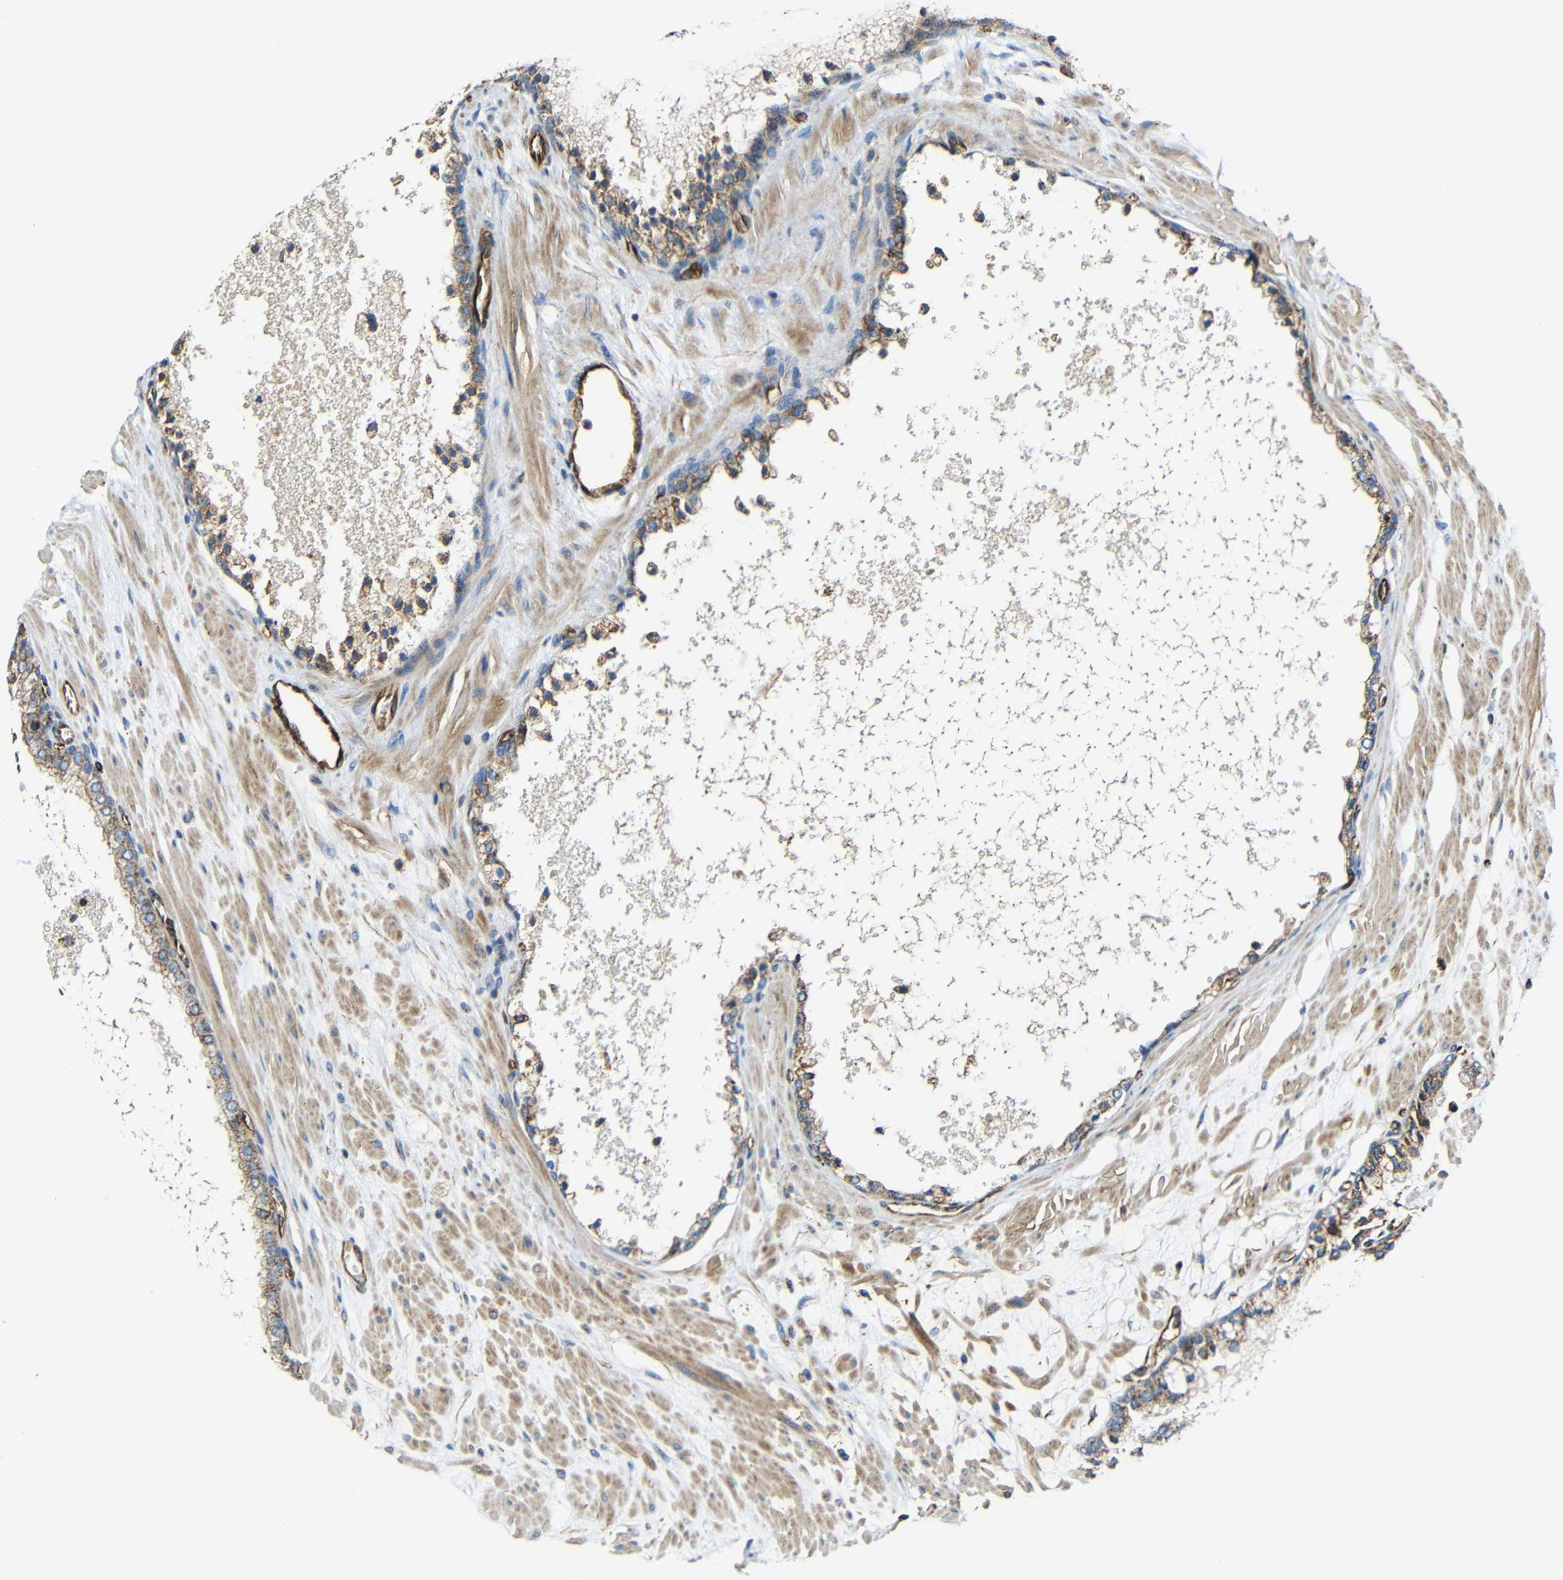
{"staining": {"intensity": "moderate", "quantity": ">75%", "location": "cytoplasmic/membranous"}, "tissue": "prostate cancer", "cell_type": "Tumor cells", "image_type": "cancer", "snomed": [{"axis": "morphology", "description": "Adenocarcinoma, High grade"}, {"axis": "topography", "description": "Prostate"}], "caption": "Prostate cancer was stained to show a protein in brown. There is medium levels of moderate cytoplasmic/membranous expression in about >75% of tumor cells.", "gene": "IGSF10", "patient": {"sex": "male", "age": 65}}